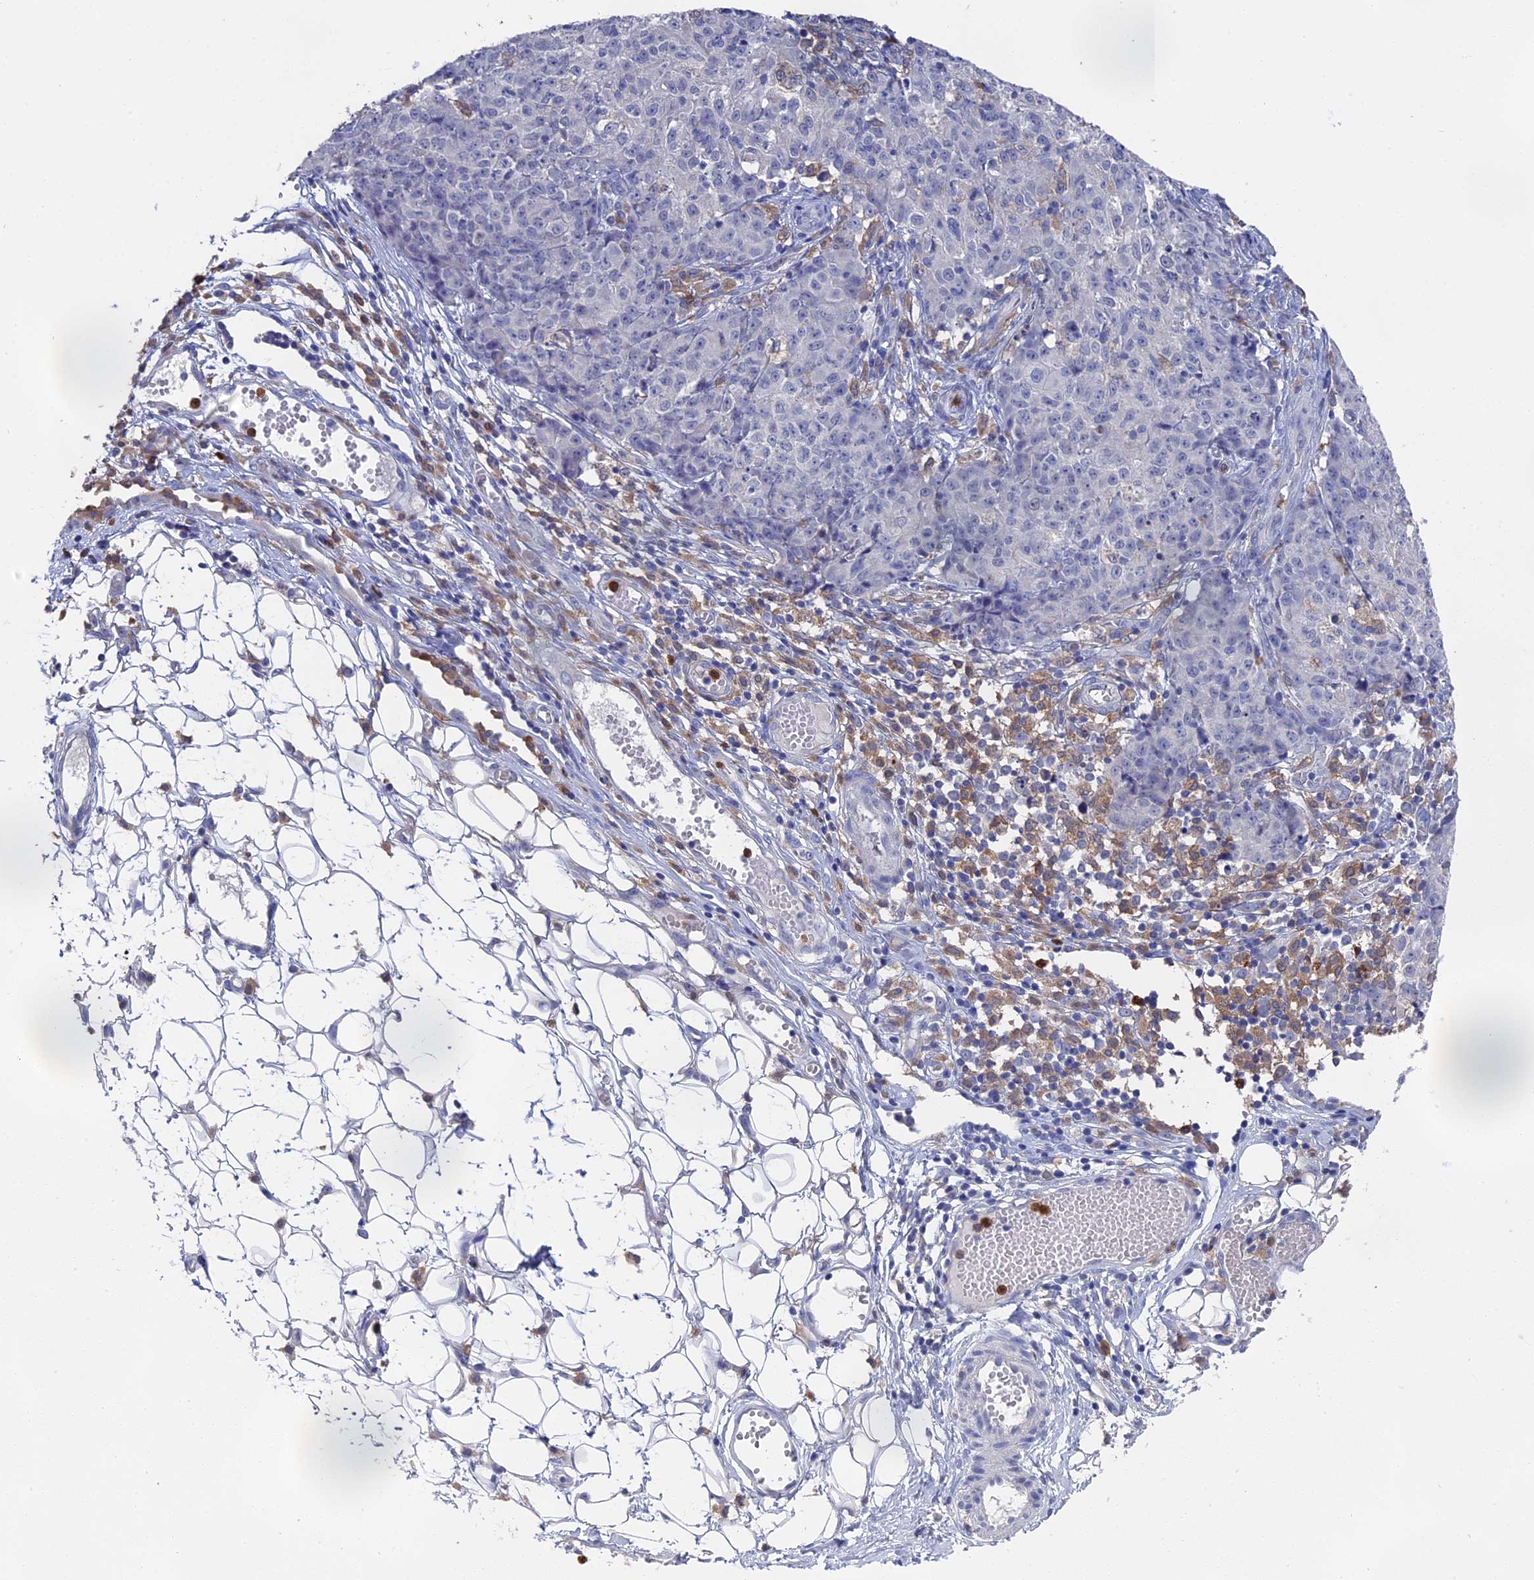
{"staining": {"intensity": "negative", "quantity": "none", "location": "none"}, "tissue": "ovarian cancer", "cell_type": "Tumor cells", "image_type": "cancer", "snomed": [{"axis": "morphology", "description": "Carcinoma, endometroid"}, {"axis": "topography", "description": "Ovary"}], "caption": "This is a histopathology image of IHC staining of endometroid carcinoma (ovarian), which shows no positivity in tumor cells.", "gene": "NCF4", "patient": {"sex": "female", "age": 42}}